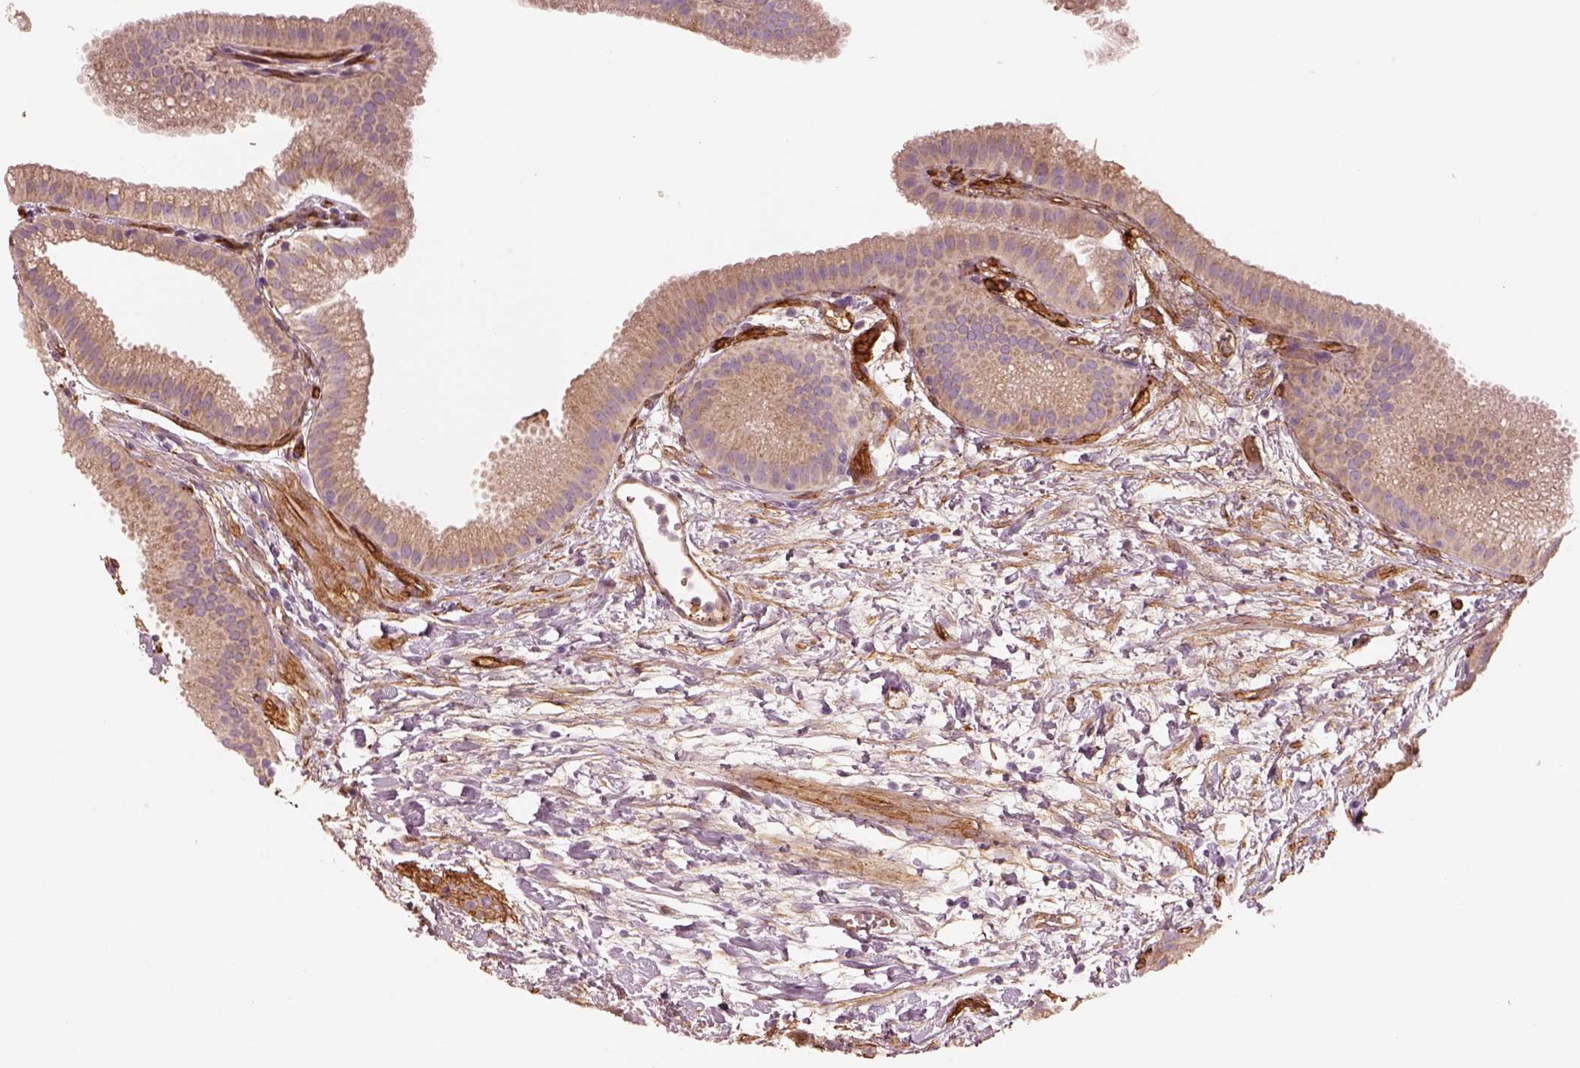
{"staining": {"intensity": "weak", "quantity": ">75%", "location": "cytoplasmic/membranous"}, "tissue": "gallbladder", "cell_type": "Glandular cells", "image_type": "normal", "snomed": [{"axis": "morphology", "description": "Normal tissue, NOS"}, {"axis": "topography", "description": "Gallbladder"}], "caption": "Gallbladder stained for a protein (brown) demonstrates weak cytoplasmic/membranous positive positivity in approximately >75% of glandular cells.", "gene": "CRYM", "patient": {"sex": "female", "age": 63}}